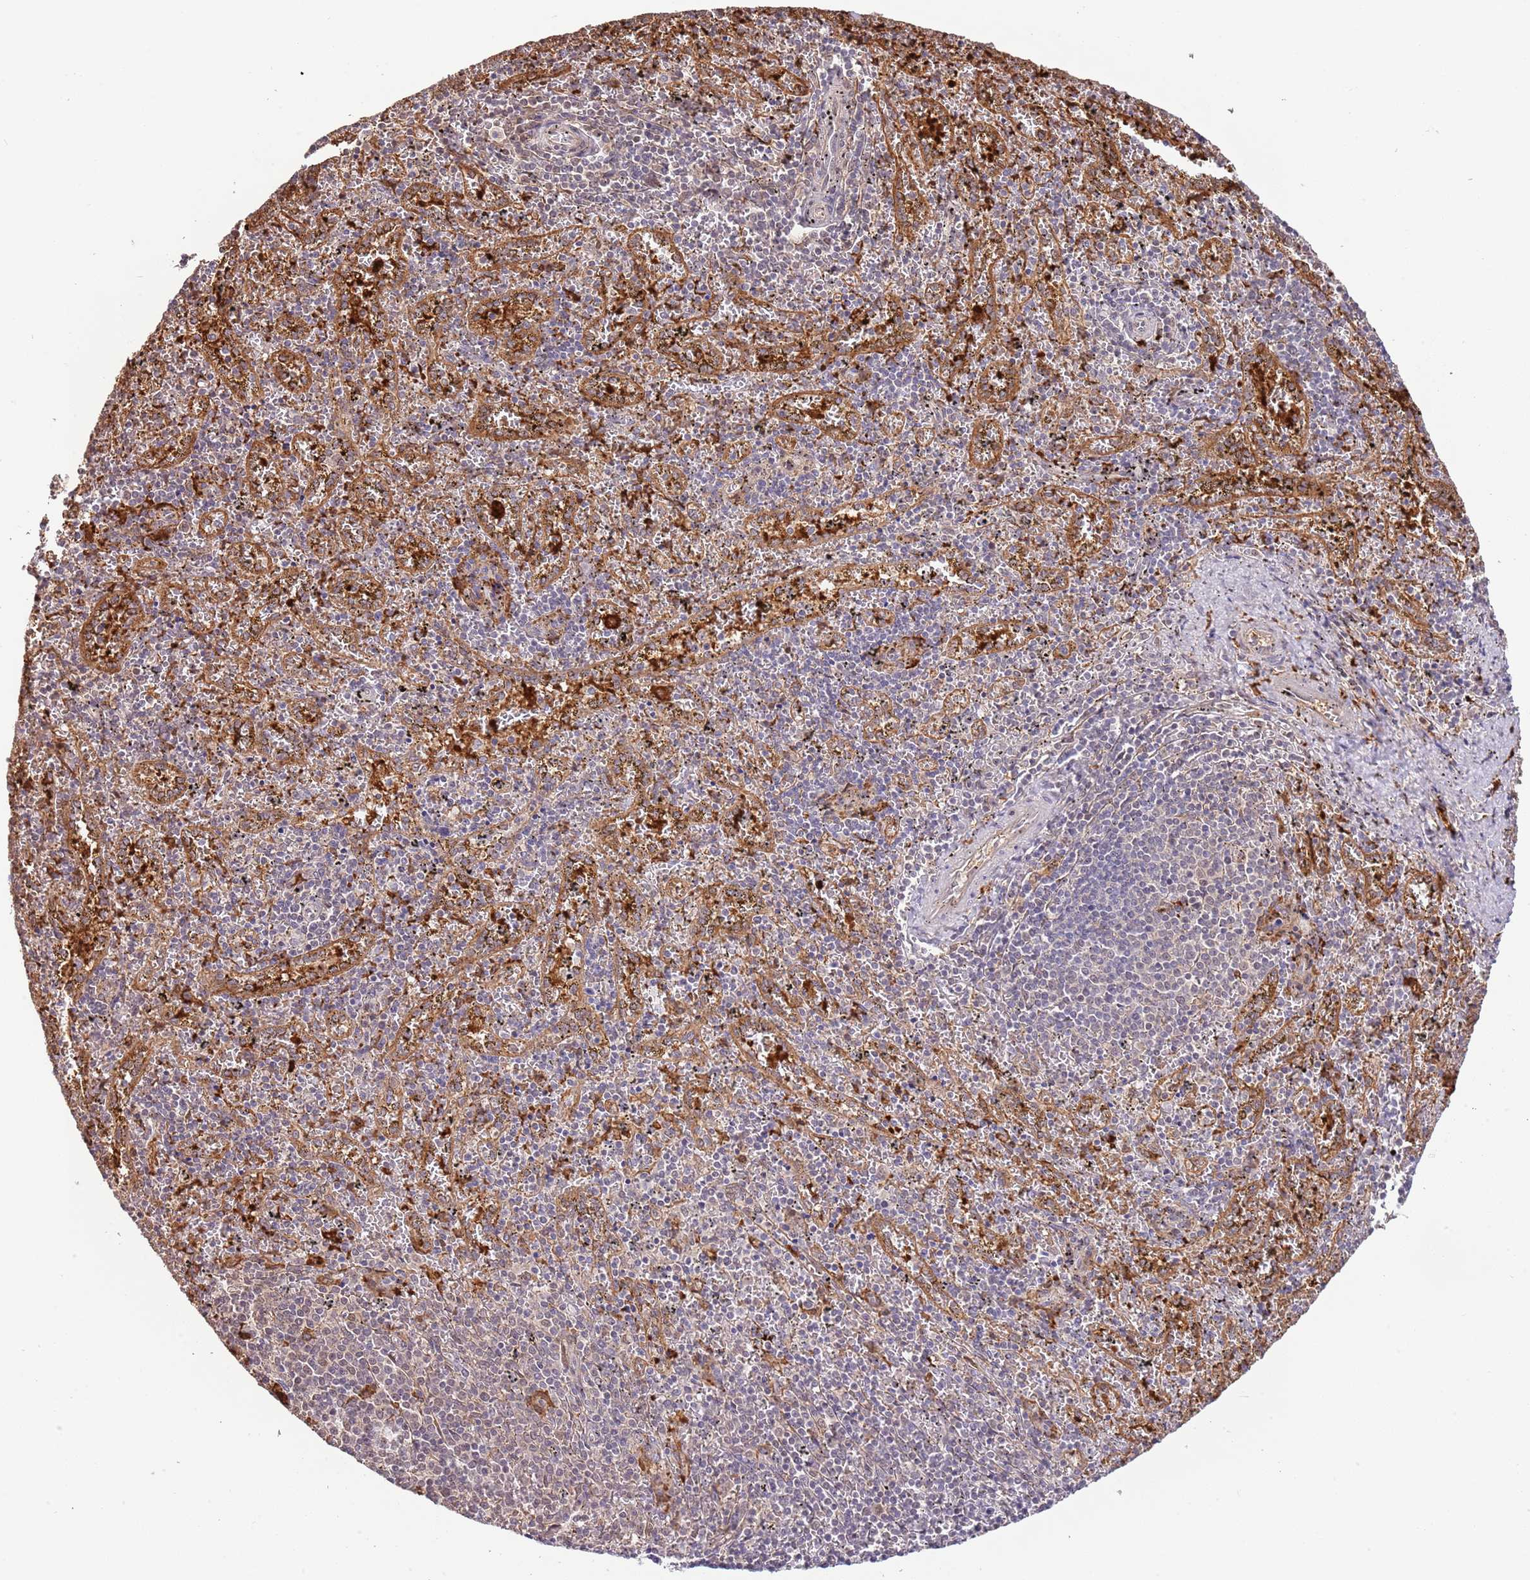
{"staining": {"intensity": "moderate", "quantity": "<25%", "location": "cytoplasmic/membranous"}, "tissue": "spleen", "cell_type": "Cells in red pulp", "image_type": "normal", "snomed": [{"axis": "morphology", "description": "Normal tissue, NOS"}, {"axis": "topography", "description": "Spleen"}], "caption": "This is an image of immunohistochemistry staining of normal spleen, which shows moderate expression in the cytoplasmic/membranous of cells in red pulp.", "gene": "PLSCR5", "patient": {"sex": "male", "age": 11}}